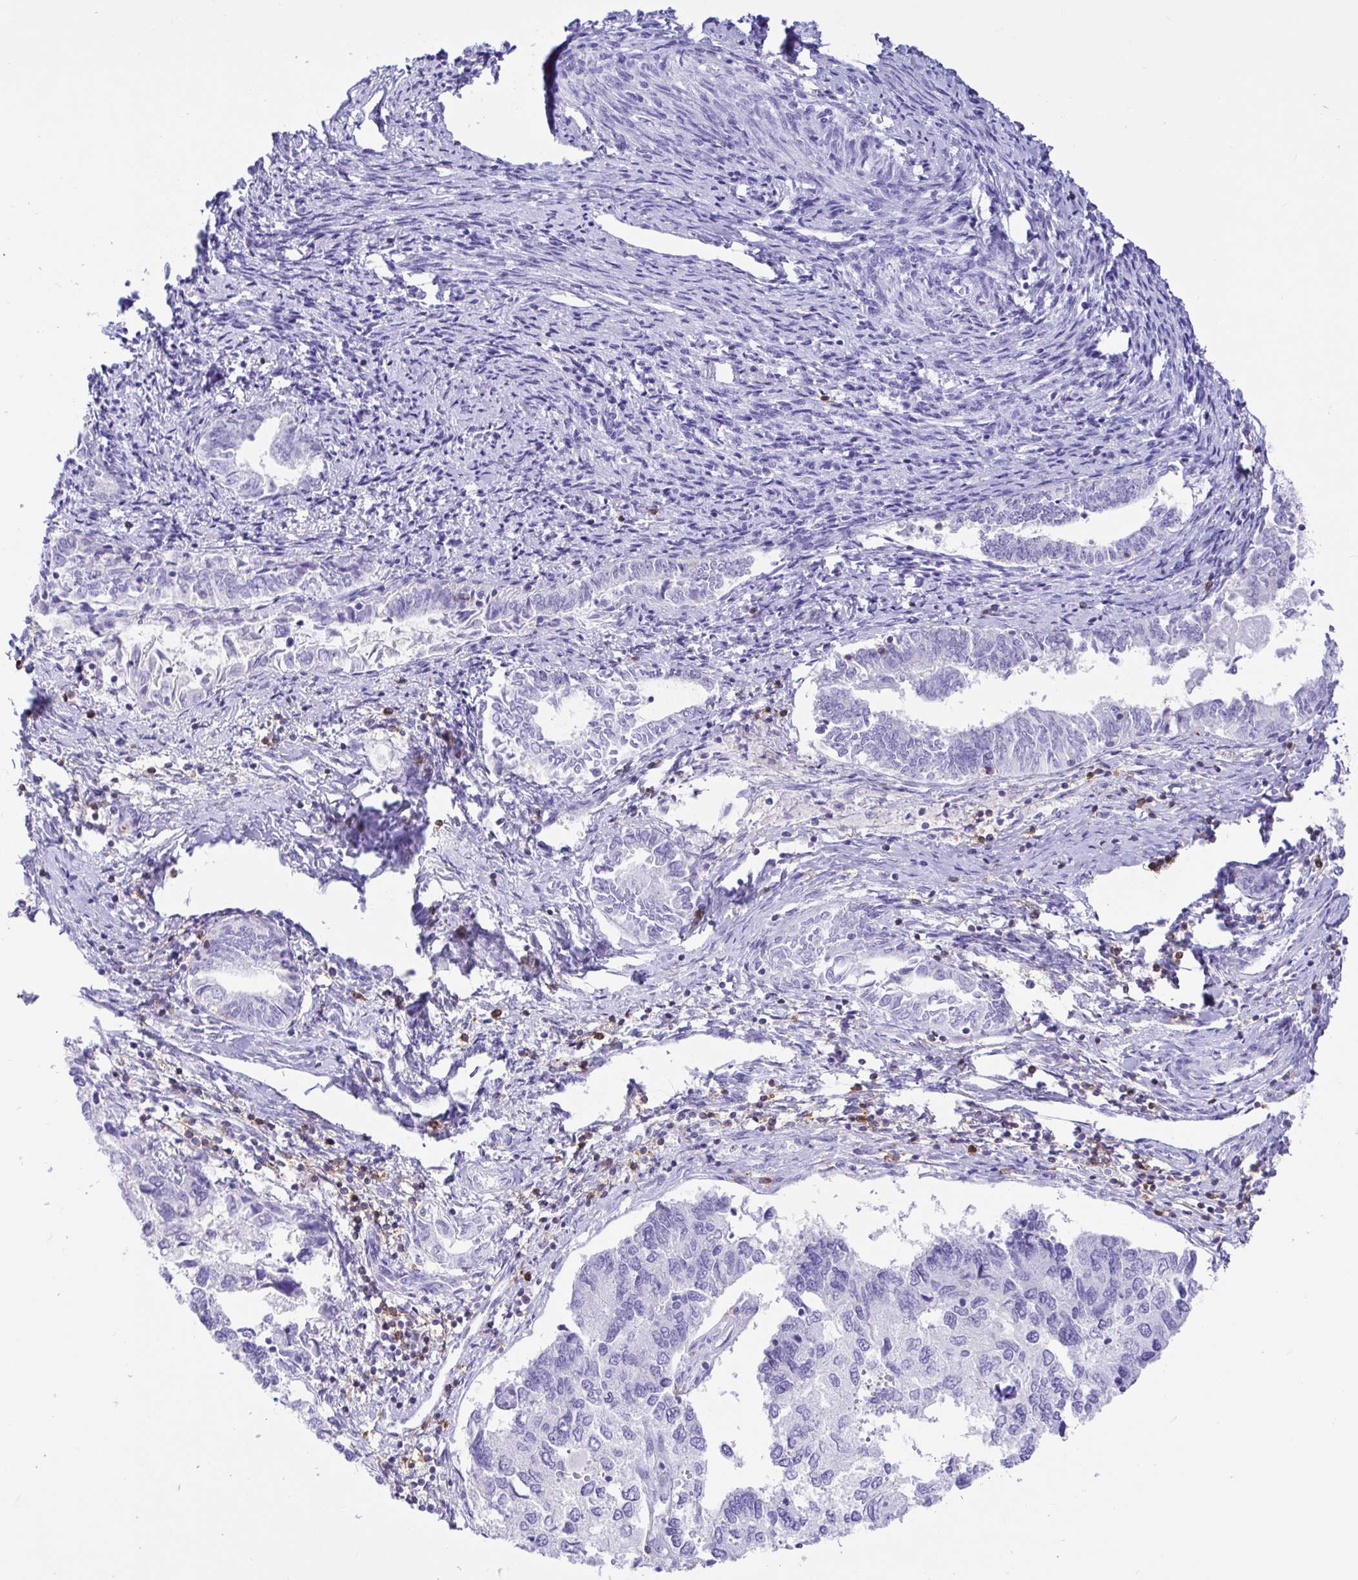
{"staining": {"intensity": "negative", "quantity": "none", "location": "none"}, "tissue": "endometrial cancer", "cell_type": "Tumor cells", "image_type": "cancer", "snomed": [{"axis": "morphology", "description": "Carcinoma, NOS"}, {"axis": "topography", "description": "Uterus"}], "caption": "The micrograph shows no staining of tumor cells in endometrial carcinoma.", "gene": "CD5", "patient": {"sex": "female", "age": 76}}